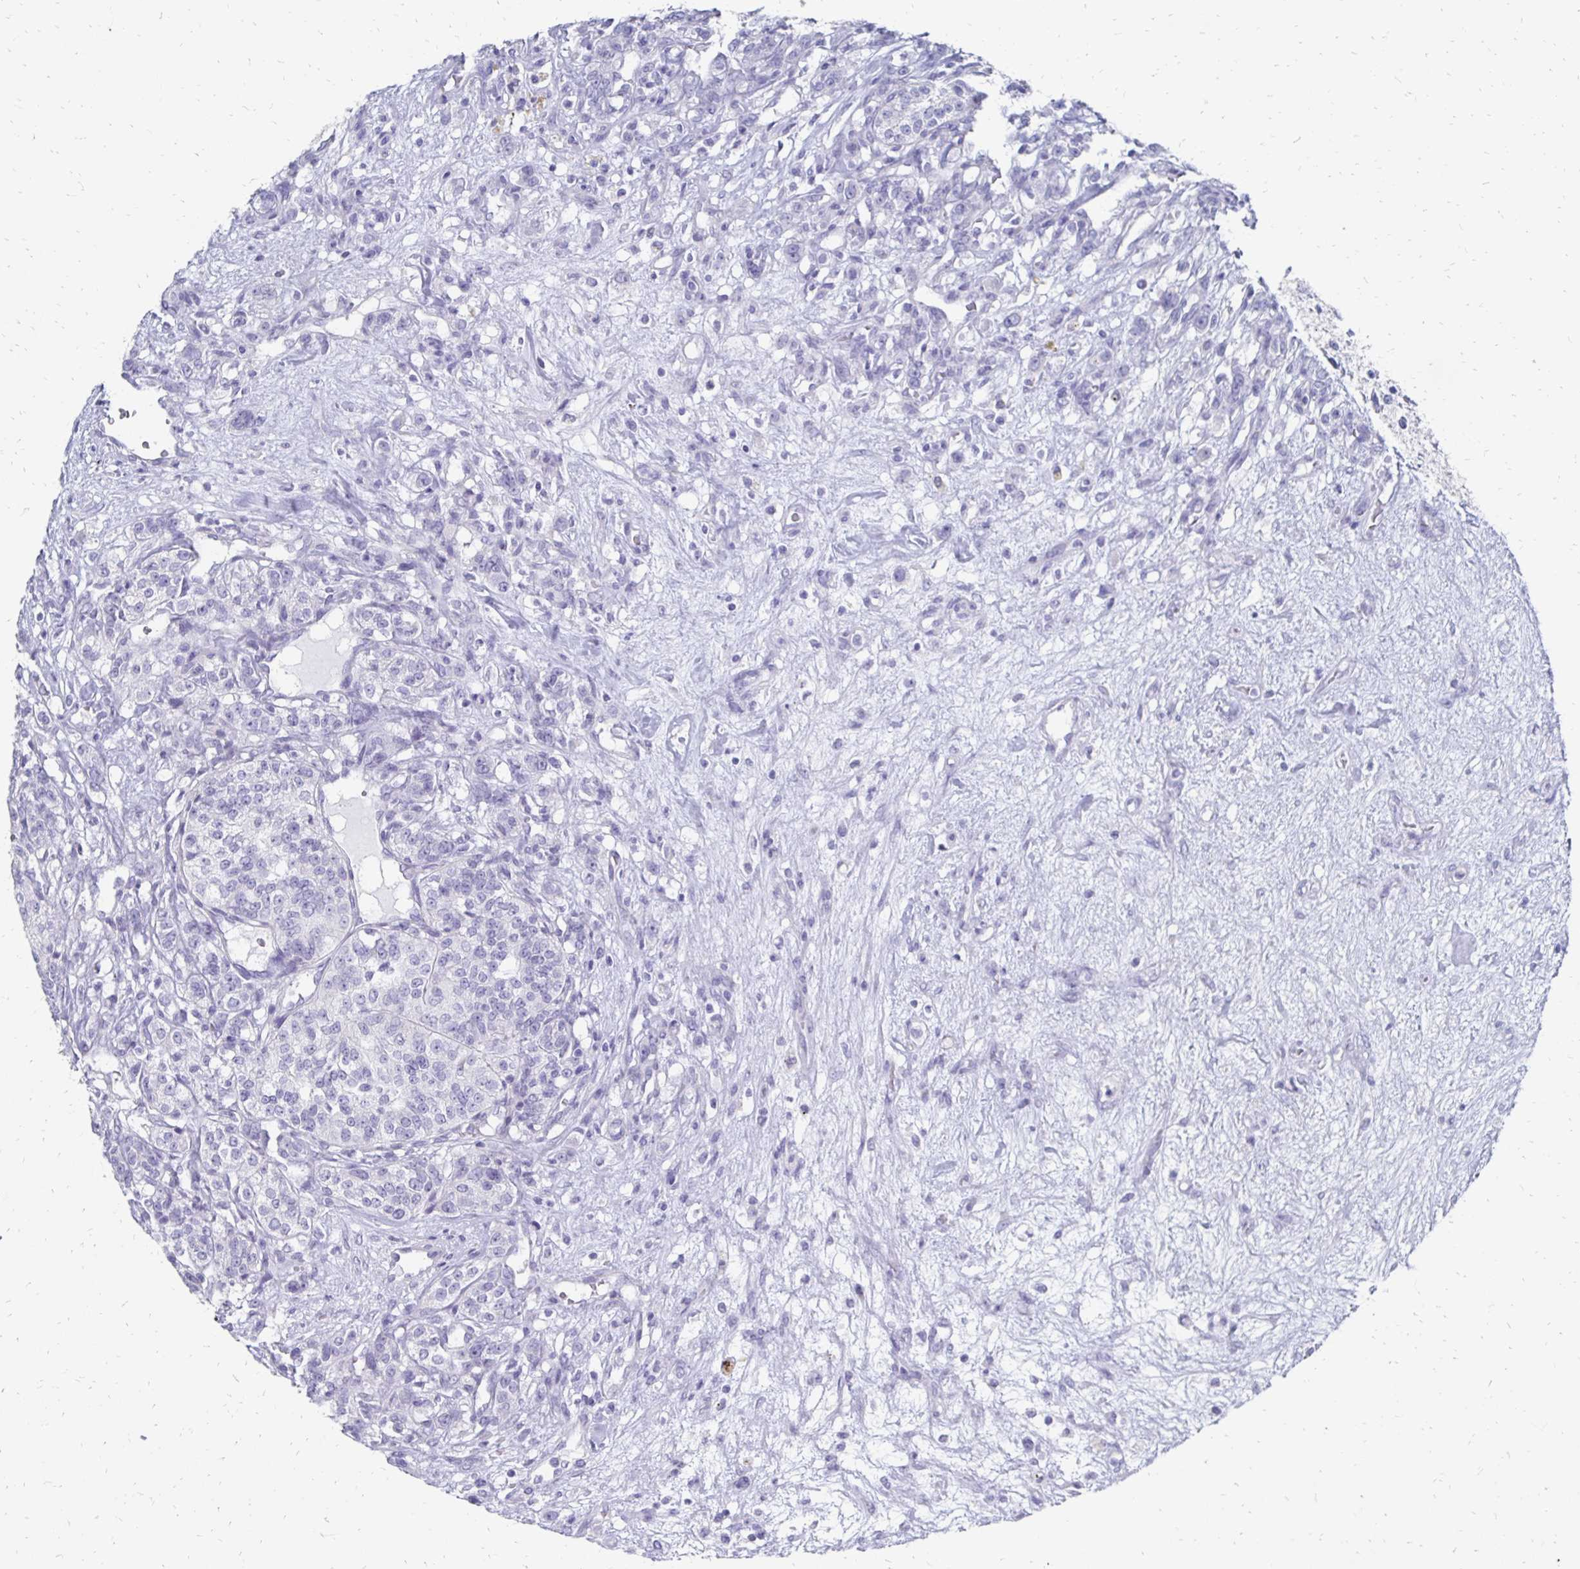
{"staining": {"intensity": "negative", "quantity": "none", "location": "none"}, "tissue": "renal cancer", "cell_type": "Tumor cells", "image_type": "cancer", "snomed": [{"axis": "morphology", "description": "Adenocarcinoma, NOS"}, {"axis": "topography", "description": "Kidney"}], "caption": "An image of human adenocarcinoma (renal) is negative for staining in tumor cells. The staining is performed using DAB brown chromogen with nuclei counter-stained in using hematoxylin.", "gene": "SYCP3", "patient": {"sex": "female", "age": 63}}